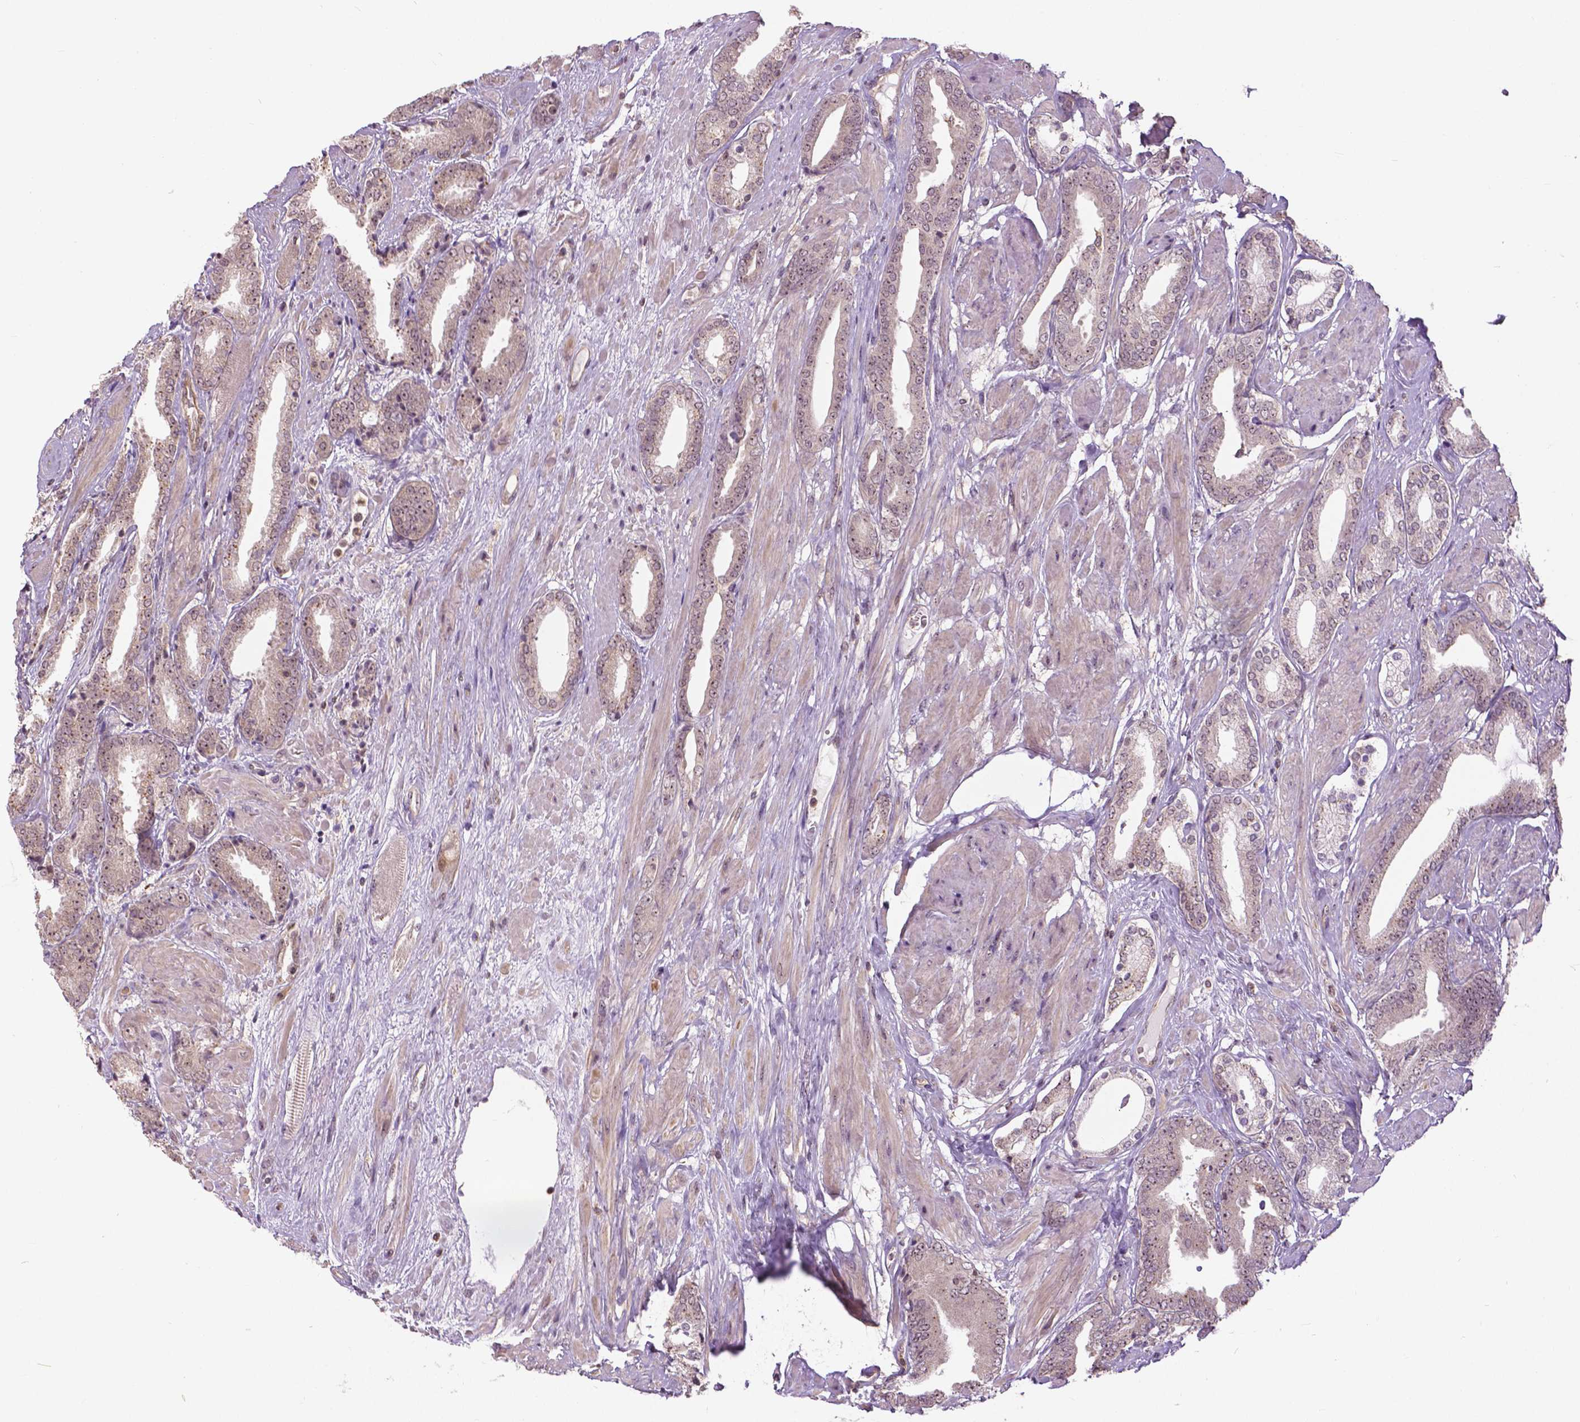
{"staining": {"intensity": "weak", "quantity": "25%-75%", "location": "nuclear"}, "tissue": "prostate cancer", "cell_type": "Tumor cells", "image_type": "cancer", "snomed": [{"axis": "morphology", "description": "Adenocarcinoma, High grade"}, {"axis": "topography", "description": "Prostate"}], "caption": "High-magnification brightfield microscopy of prostate cancer (adenocarcinoma (high-grade)) stained with DAB (3,3'-diaminobenzidine) (brown) and counterstained with hematoxylin (blue). tumor cells exhibit weak nuclear expression is present in about25%-75% of cells.", "gene": "ANXA13", "patient": {"sex": "male", "age": 56}}